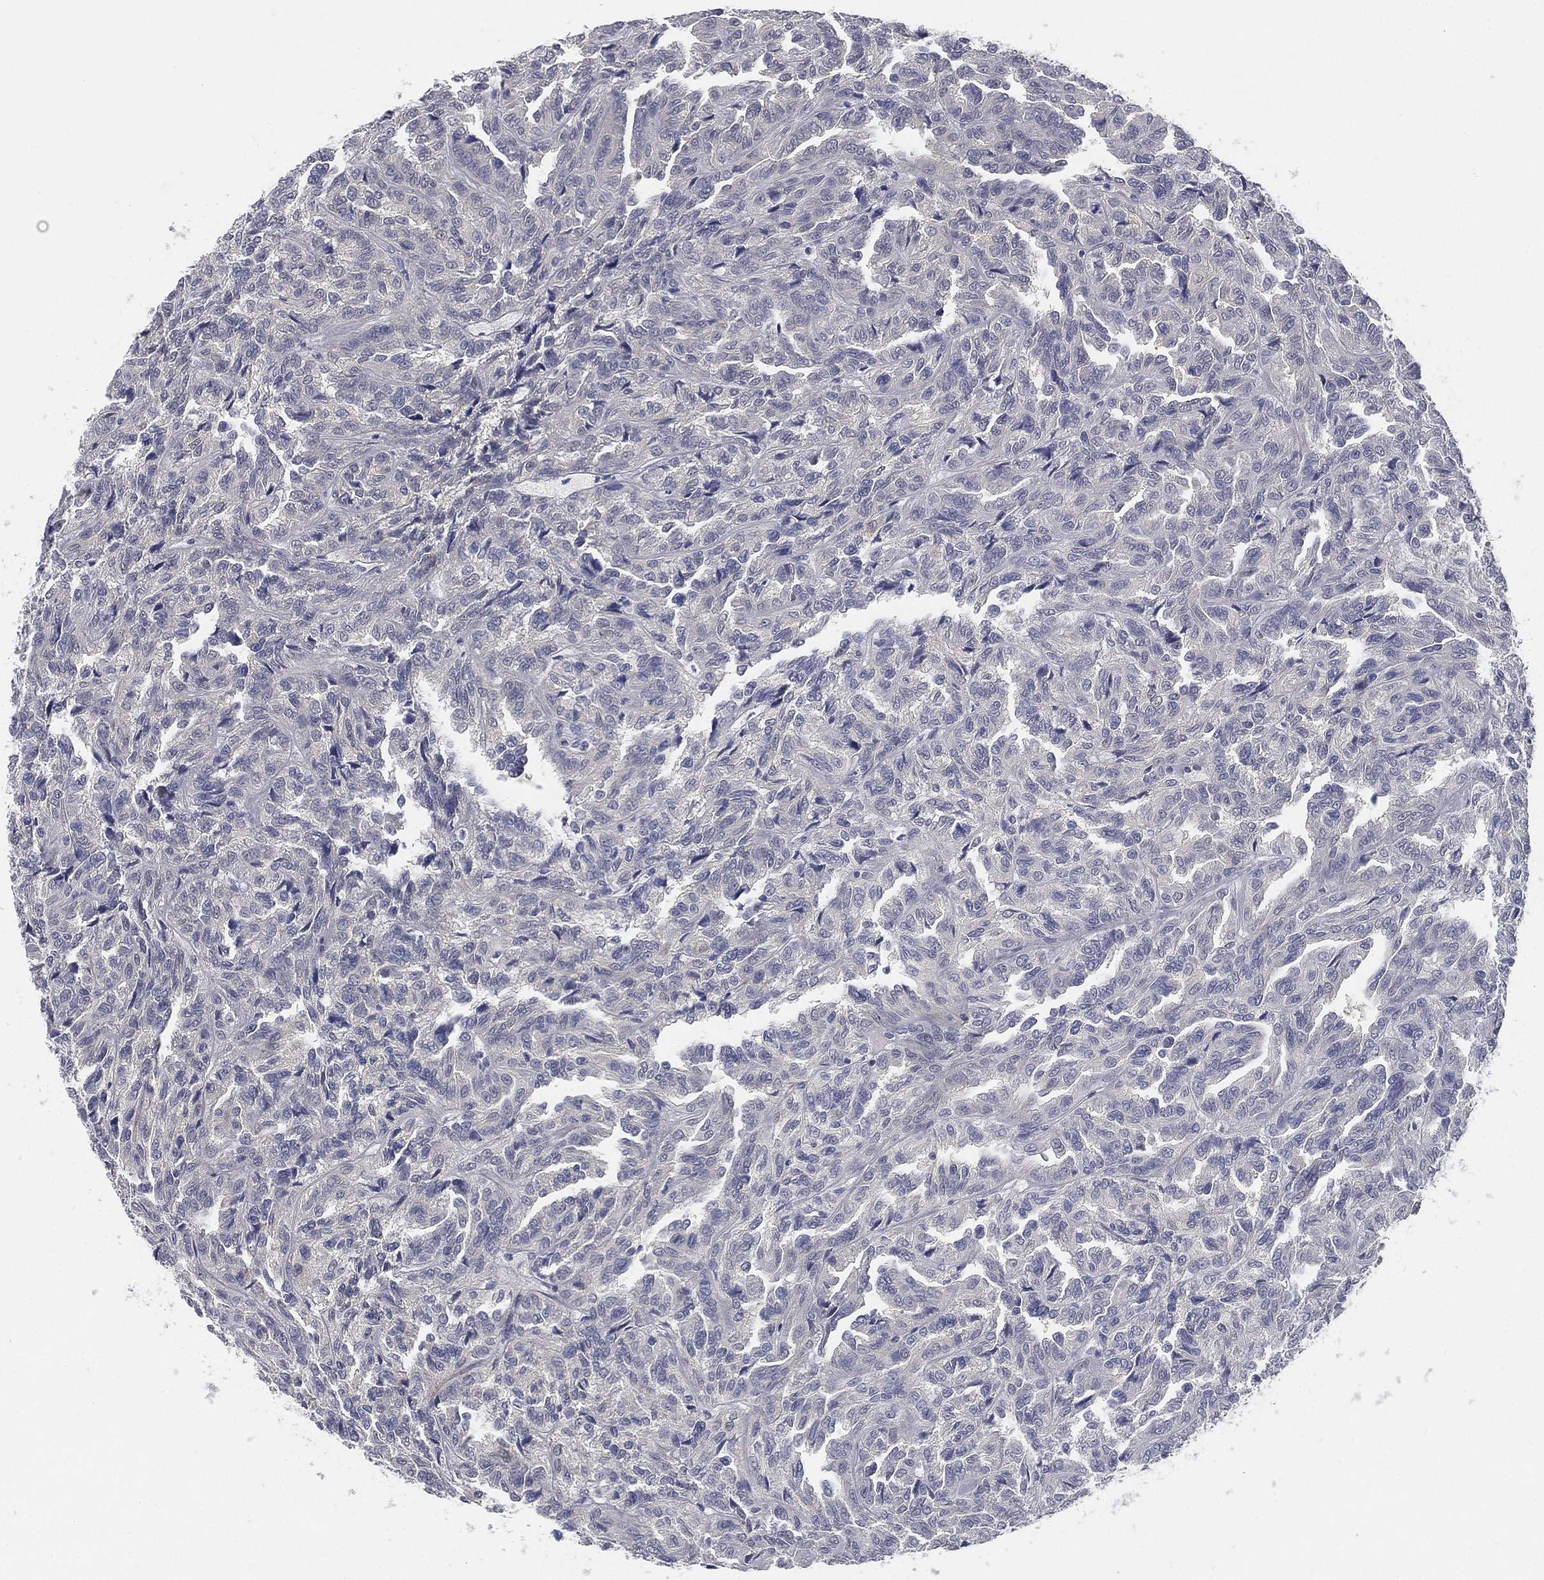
{"staining": {"intensity": "negative", "quantity": "none", "location": "none"}, "tissue": "renal cancer", "cell_type": "Tumor cells", "image_type": "cancer", "snomed": [{"axis": "morphology", "description": "Adenocarcinoma, NOS"}, {"axis": "topography", "description": "Kidney"}], "caption": "IHC photomicrograph of neoplastic tissue: renal cancer (adenocarcinoma) stained with DAB (3,3'-diaminobenzidine) exhibits no significant protein staining in tumor cells.", "gene": "C5orf46", "patient": {"sex": "male", "age": 79}}